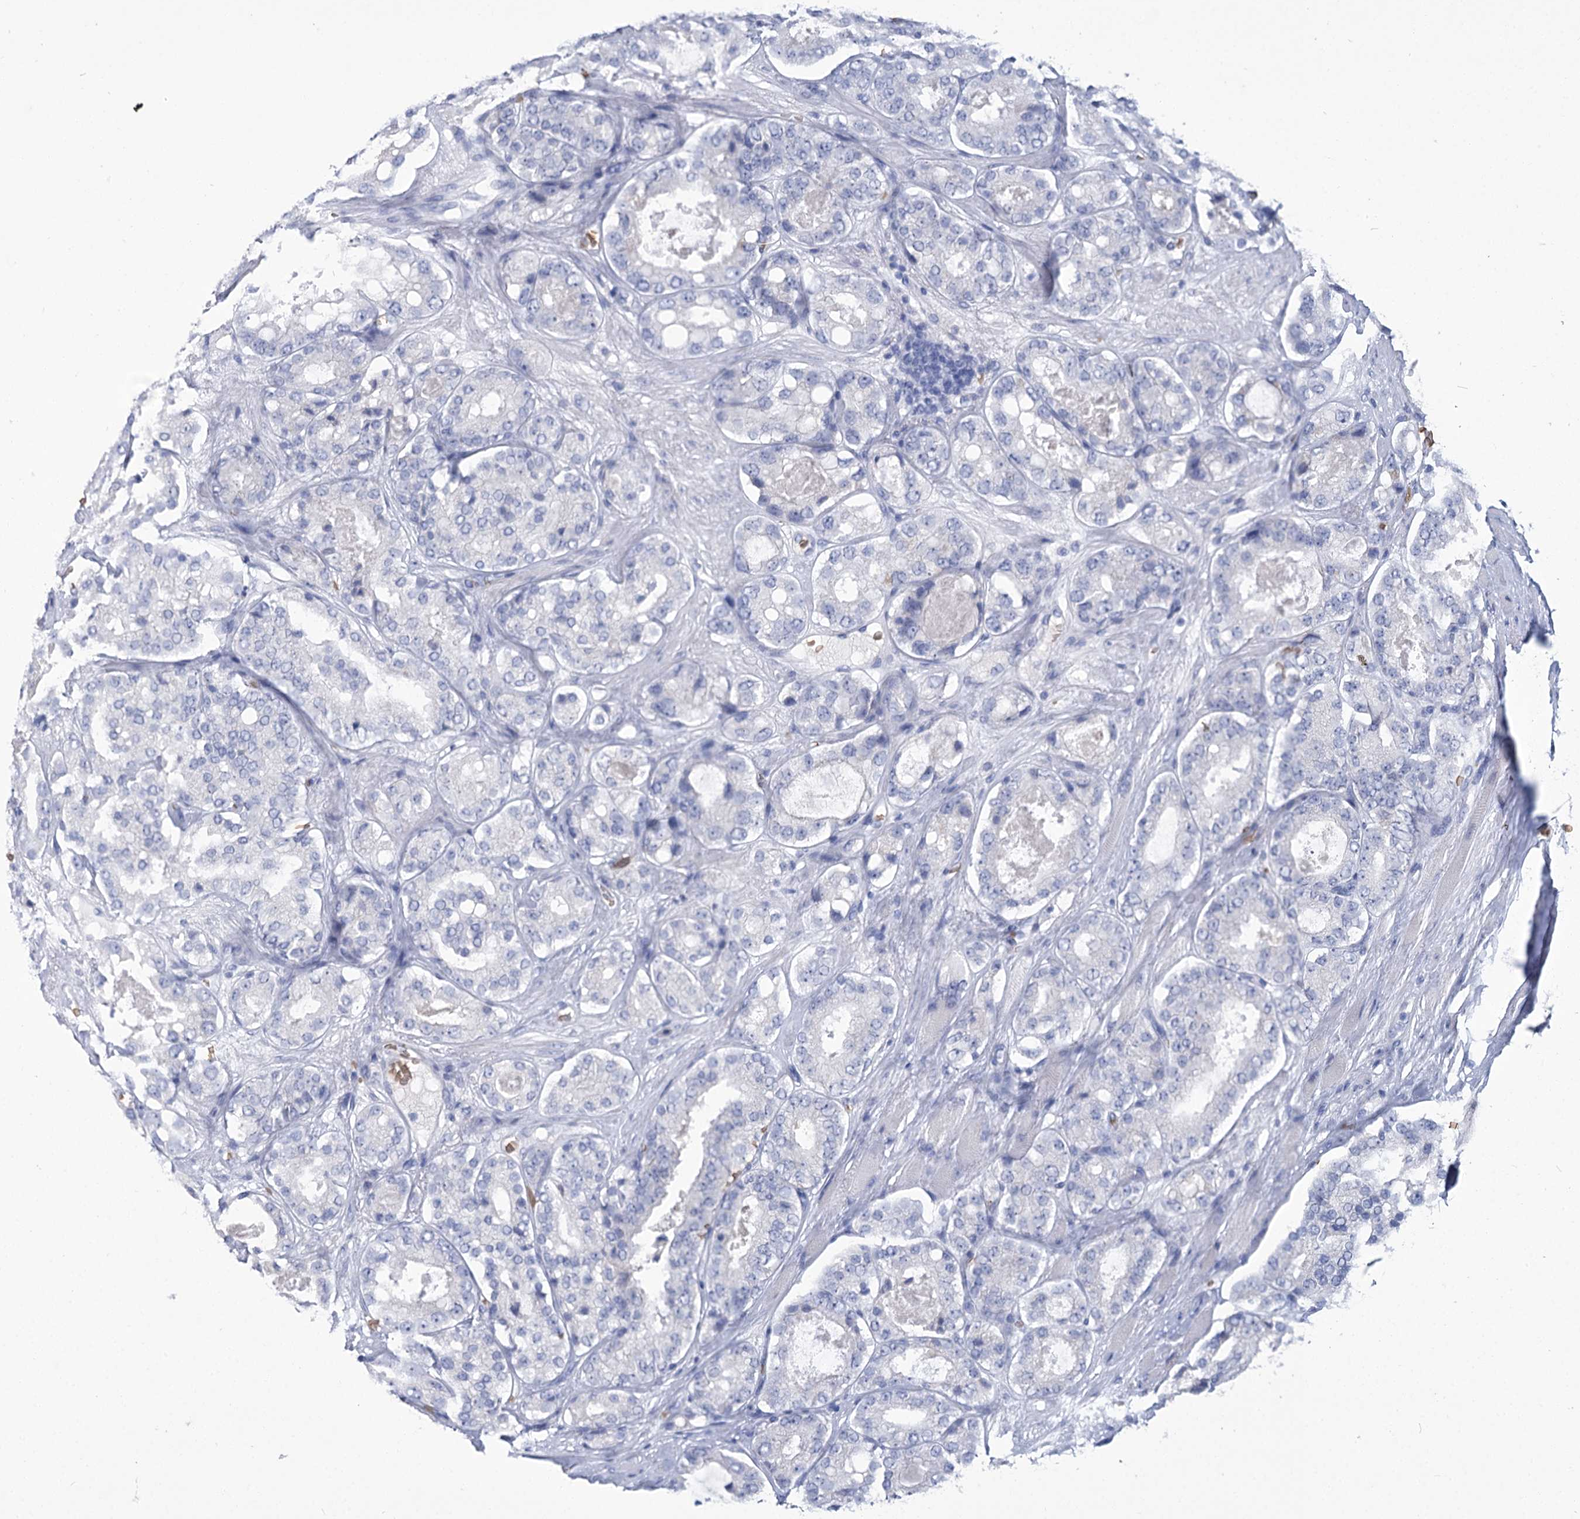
{"staining": {"intensity": "negative", "quantity": "none", "location": "none"}, "tissue": "prostate cancer", "cell_type": "Tumor cells", "image_type": "cancer", "snomed": [{"axis": "morphology", "description": "Adenocarcinoma, High grade"}, {"axis": "topography", "description": "Prostate"}], "caption": "This is an immunohistochemistry (IHC) image of prostate cancer (high-grade adenocarcinoma). There is no staining in tumor cells.", "gene": "HBA1", "patient": {"sex": "male", "age": 65}}